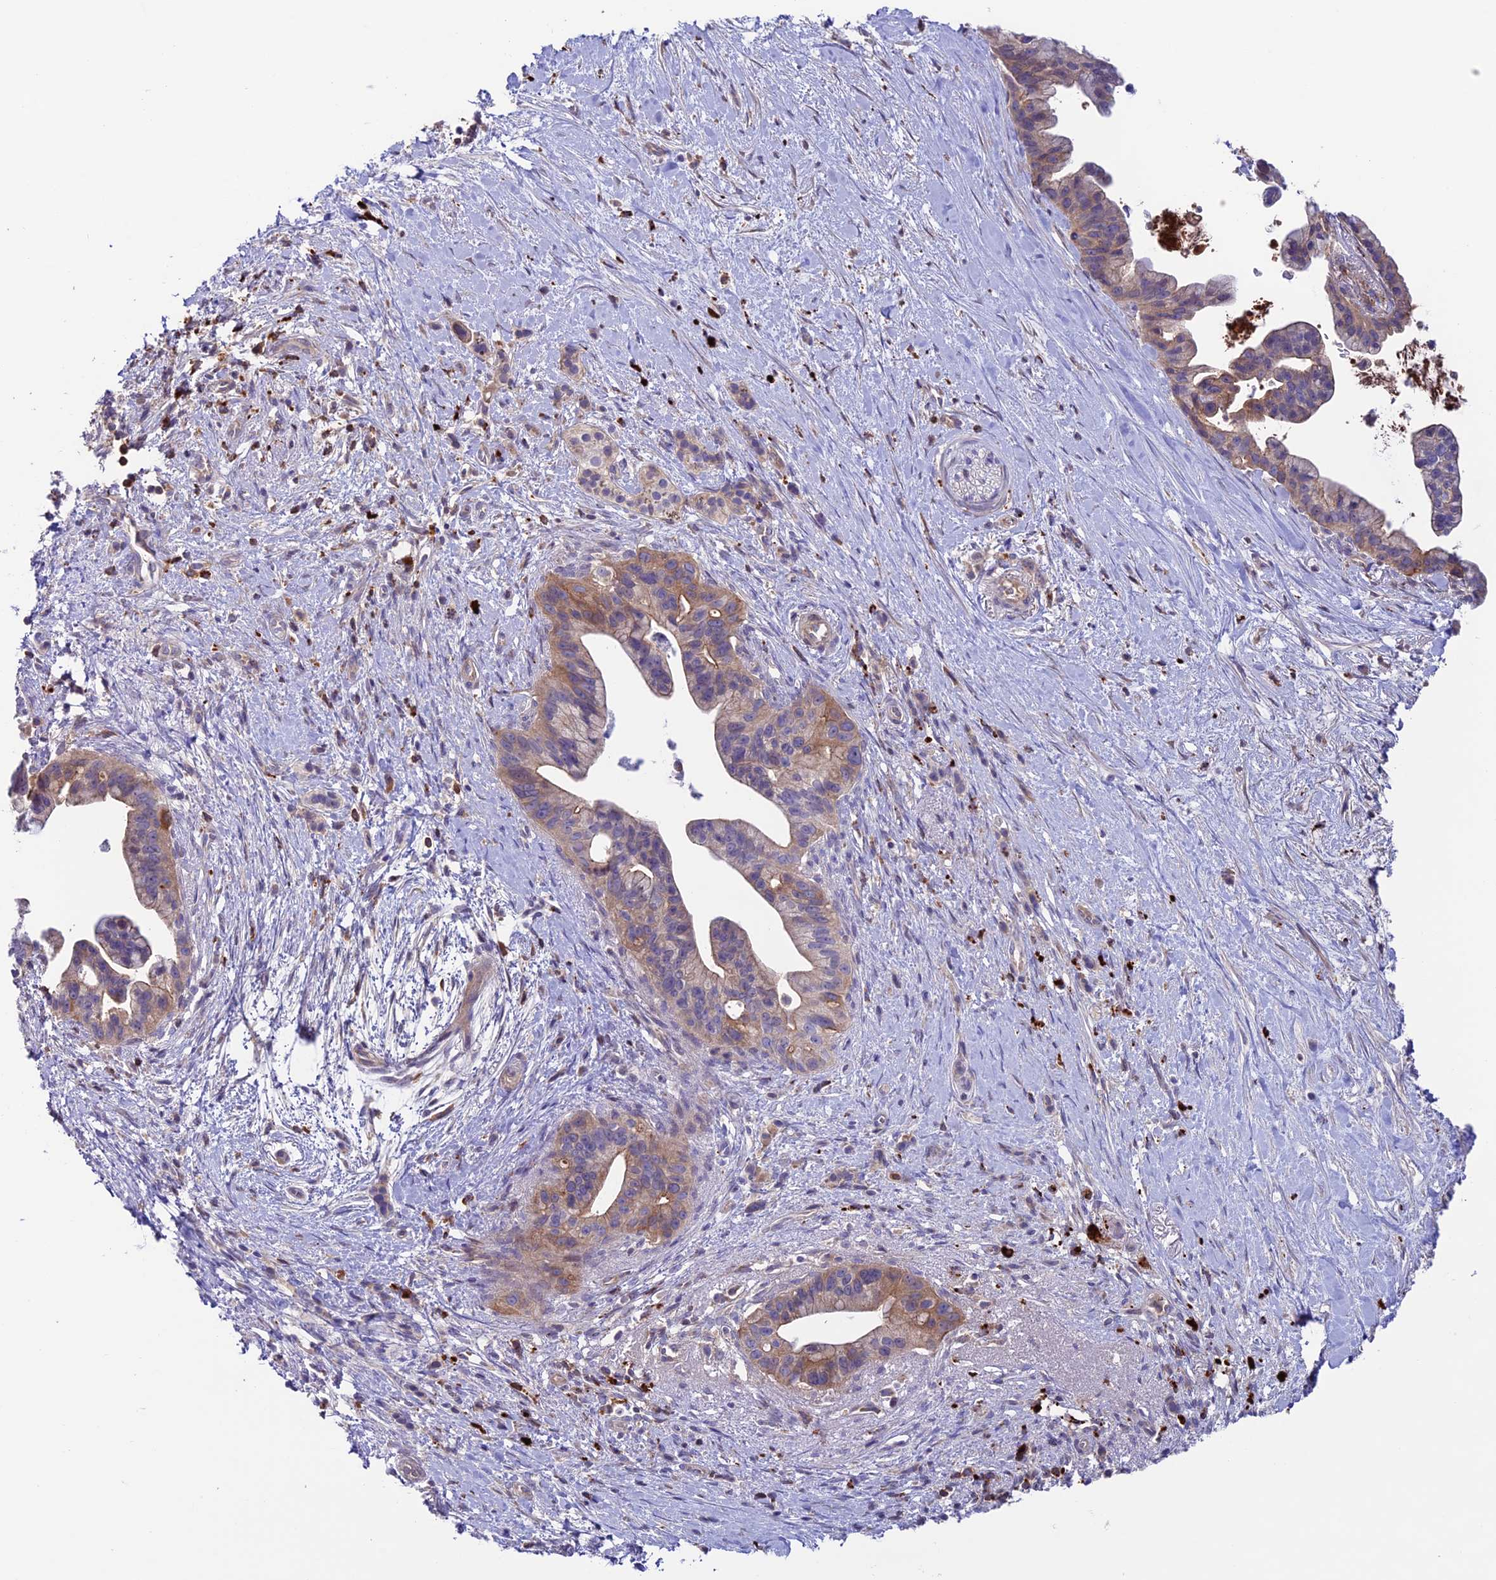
{"staining": {"intensity": "weak", "quantity": "25%-75%", "location": "cytoplasmic/membranous"}, "tissue": "pancreatic cancer", "cell_type": "Tumor cells", "image_type": "cancer", "snomed": [{"axis": "morphology", "description": "Adenocarcinoma, NOS"}, {"axis": "topography", "description": "Pancreas"}], "caption": "Pancreatic adenocarcinoma stained for a protein (brown) displays weak cytoplasmic/membranous positive staining in about 25%-75% of tumor cells.", "gene": "ARHGEF18", "patient": {"sex": "female", "age": 83}}